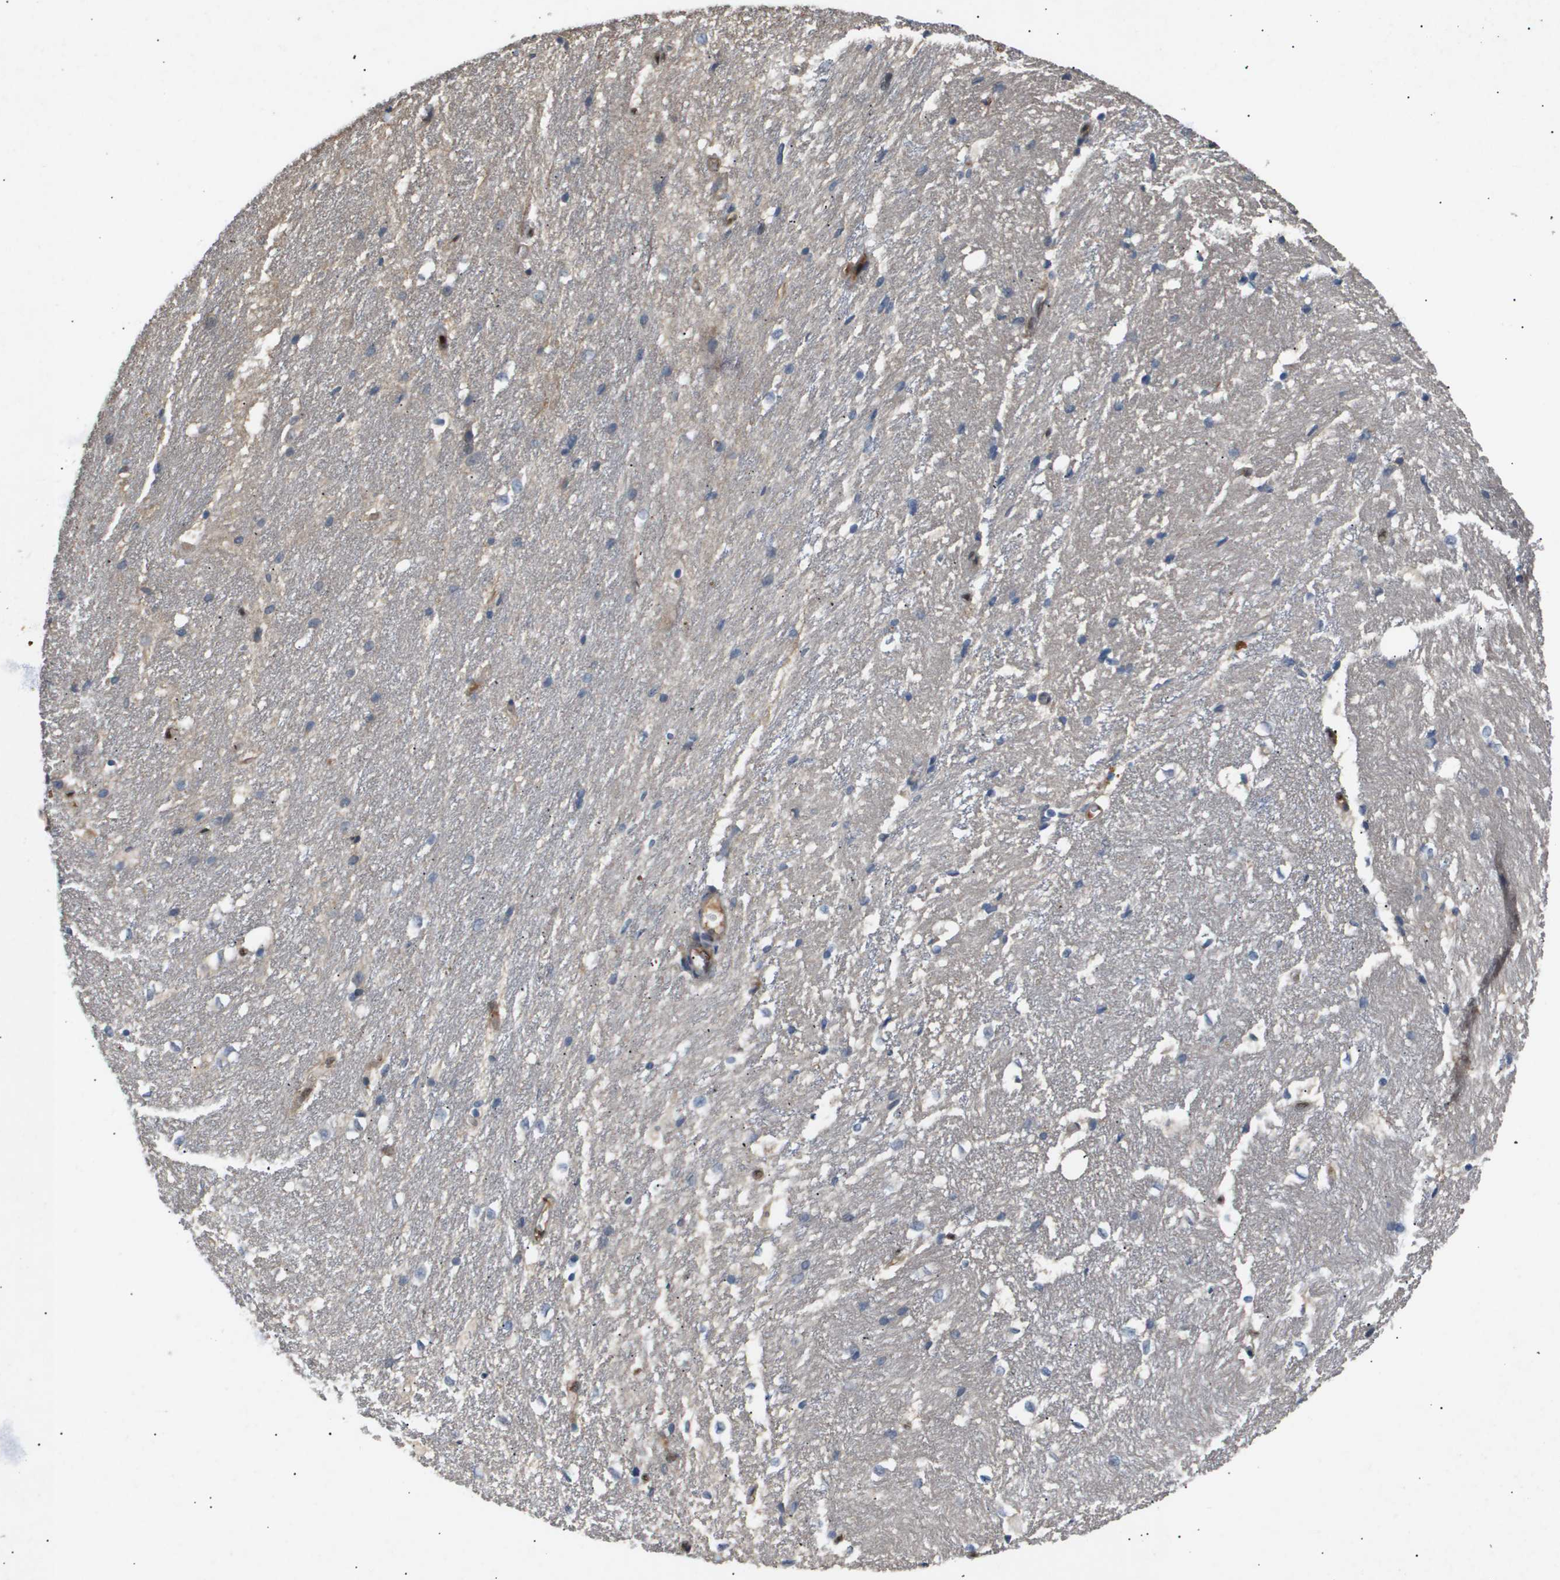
{"staining": {"intensity": "weak", "quantity": "<25%", "location": "cytoplasmic/membranous"}, "tissue": "hippocampus", "cell_type": "Glial cells", "image_type": "normal", "snomed": [{"axis": "morphology", "description": "Normal tissue, NOS"}, {"axis": "topography", "description": "Hippocampus"}], "caption": "Photomicrograph shows no protein expression in glial cells of benign hippocampus.", "gene": "ERG", "patient": {"sex": "female", "age": 19}}